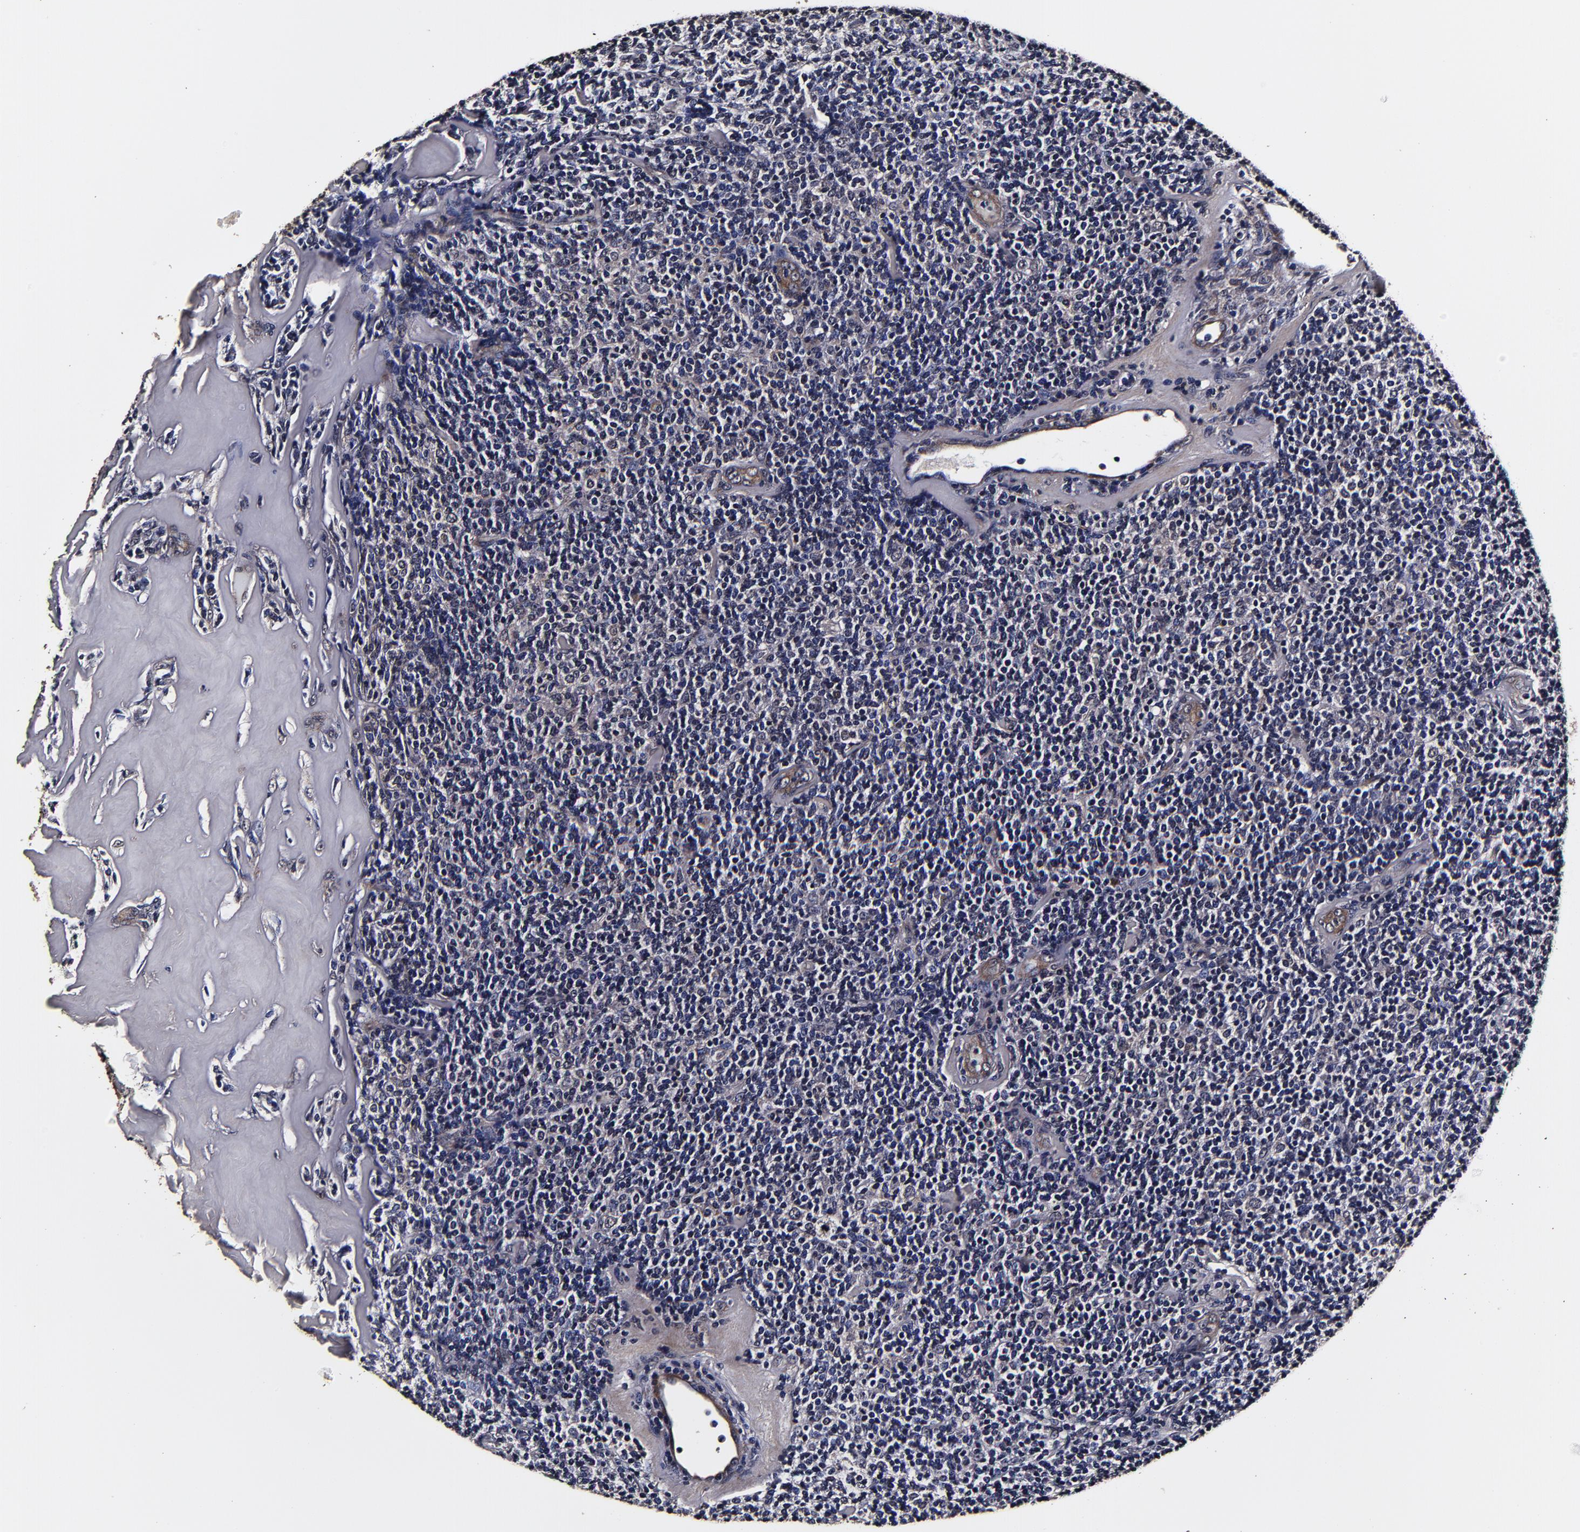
{"staining": {"intensity": "negative", "quantity": "none", "location": "none"}, "tissue": "lymphoma", "cell_type": "Tumor cells", "image_type": "cancer", "snomed": [{"axis": "morphology", "description": "Malignant lymphoma, non-Hodgkin's type, Low grade"}, {"axis": "topography", "description": "Lymph node"}], "caption": "This is an immunohistochemistry (IHC) micrograph of low-grade malignant lymphoma, non-Hodgkin's type. There is no staining in tumor cells.", "gene": "MMP15", "patient": {"sex": "female", "age": 56}}